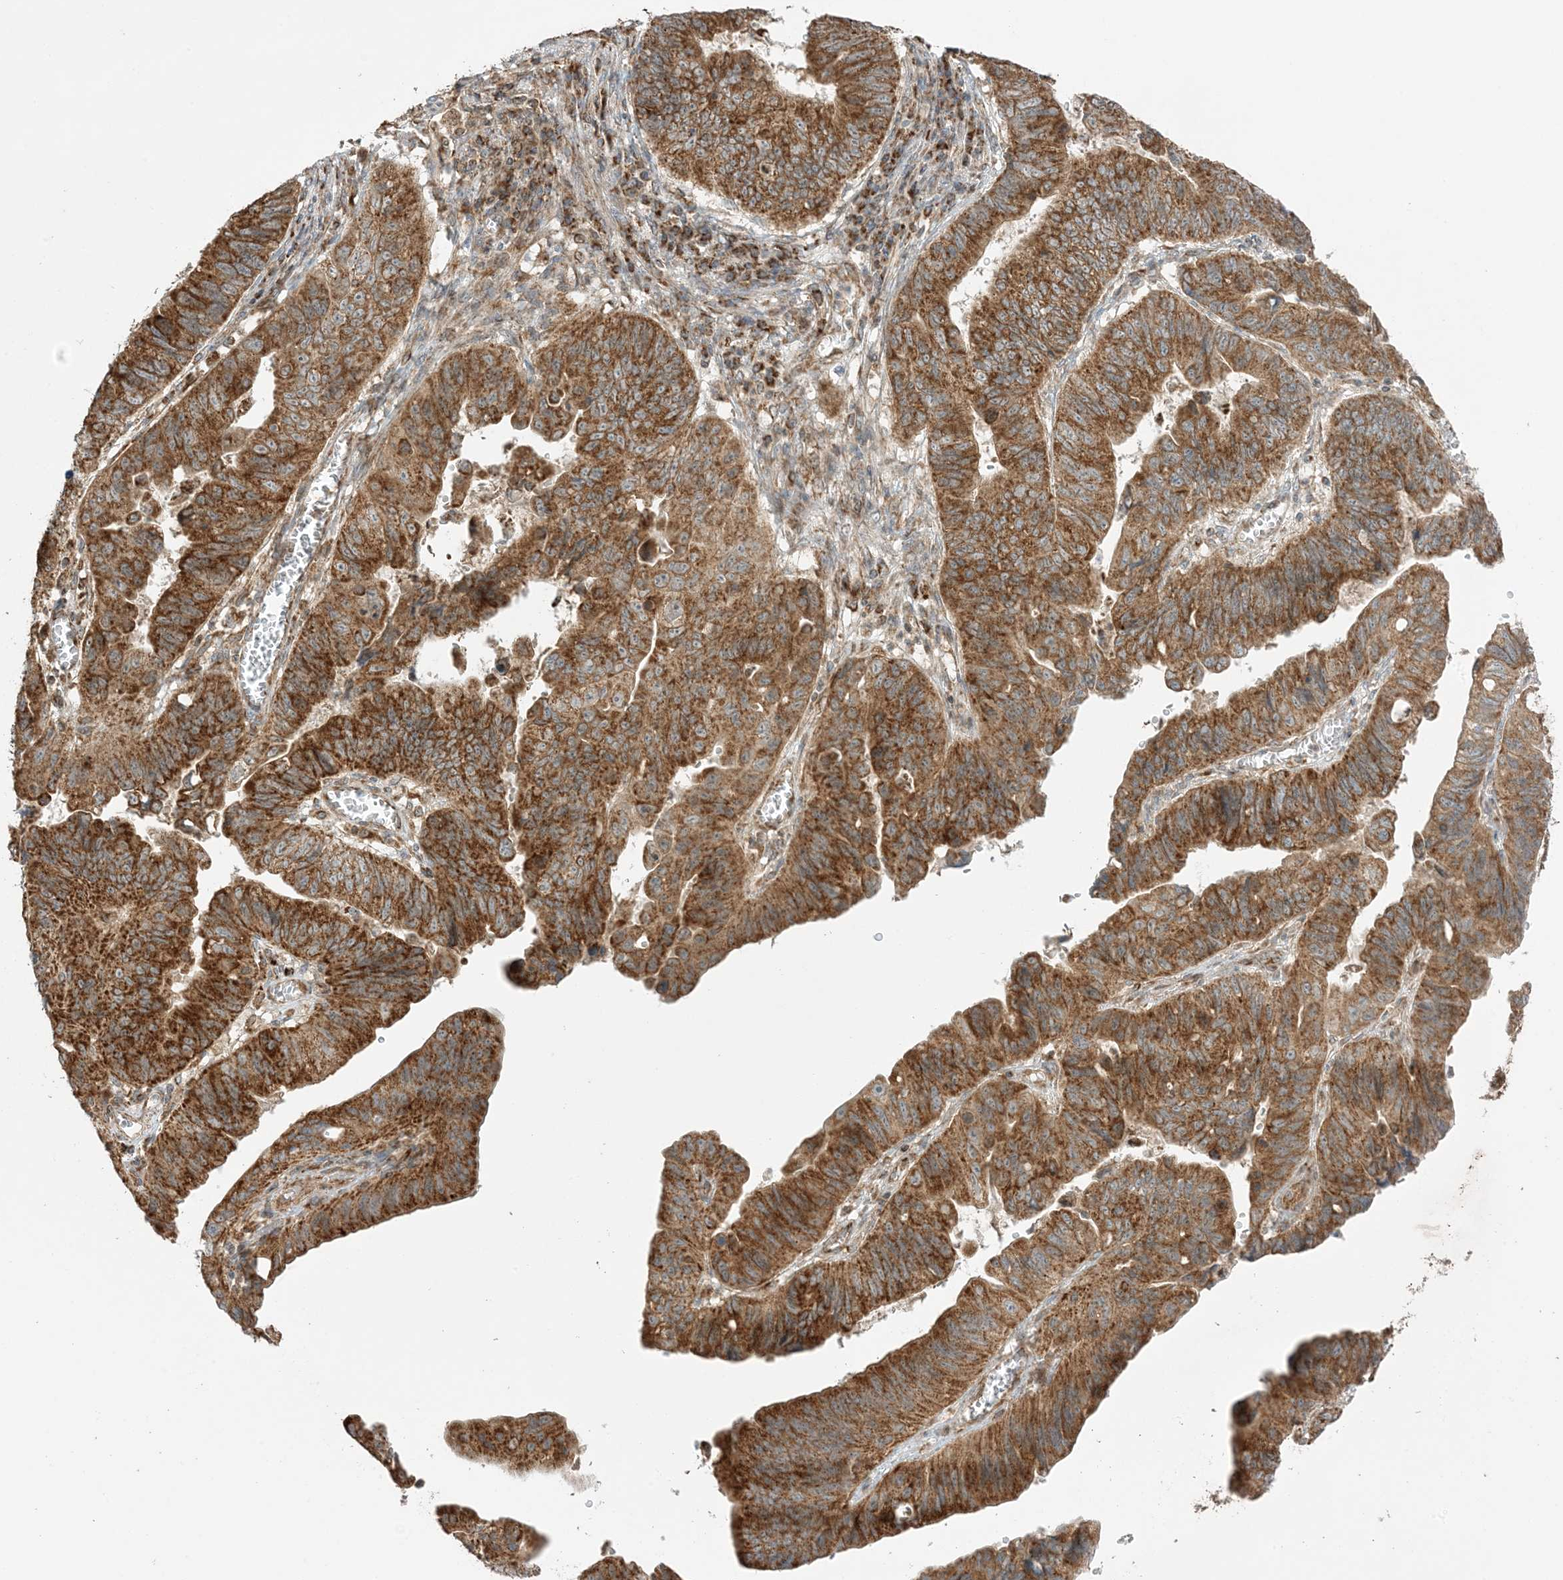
{"staining": {"intensity": "strong", "quantity": ">75%", "location": "cytoplasmic/membranous"}, "tissue": "stomach cancer", "cell_type": "Tumor cells", "image_type": "cancer", "snomed": [{"axis": "morphology", "description": "Adenocarcinoma, NOS"}, {"axis": "topography", "description": "Stomach"}], "caption": "Protein analysis of stomach adenocarcinoma tissue demonstrates strong cytoplasmic/membranous staining in approximately >75% of tumor cells.", "gene": "N4BP3", "patient": {"sex": "male", "age": 59}}